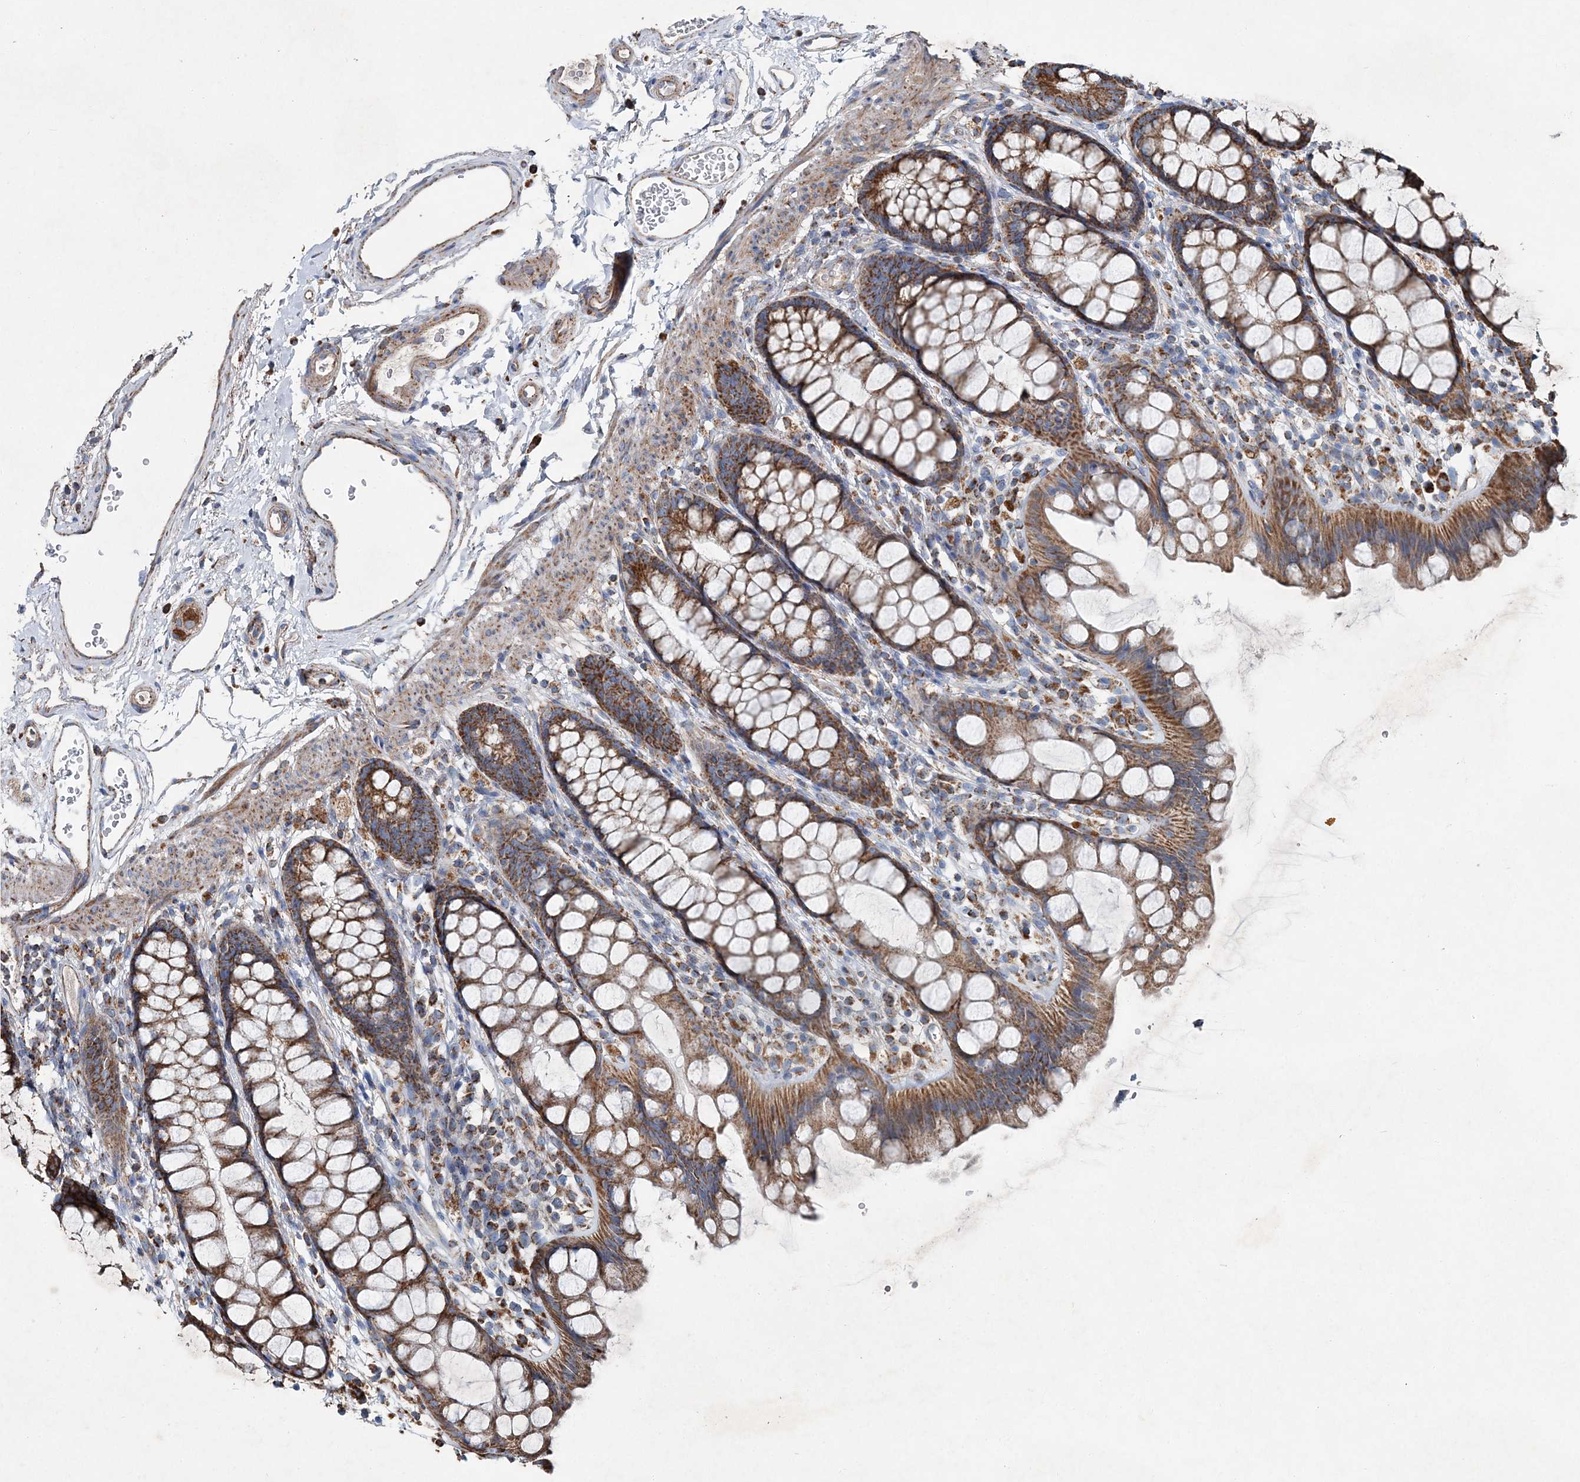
{"staining": {"intensity": "moderate", "quantity": ">75%", "location": "cytoplasmic/membranous"}, "tissue": "rectum", "cell_type": "Glandular cells", "image_type": "normal", "snomed": [{"axis": "morphology", "description": "Normal tissue, NOS"}, {"axis": "topography", "description": "Rectum"}], "caption": "A high-resolution image shows IHC staining of normal rectum, which displays moderate cytoplasmic/membranous staining in about >75% of glandular cells. Using DAB (3,3'-diaminobenzidine) (brown) and hematoxylin (blue) stains, captured at high magnification using brightfield microscopy.", "gene": "SPAG16", "patient": {"sex": "female", "age": 65}}